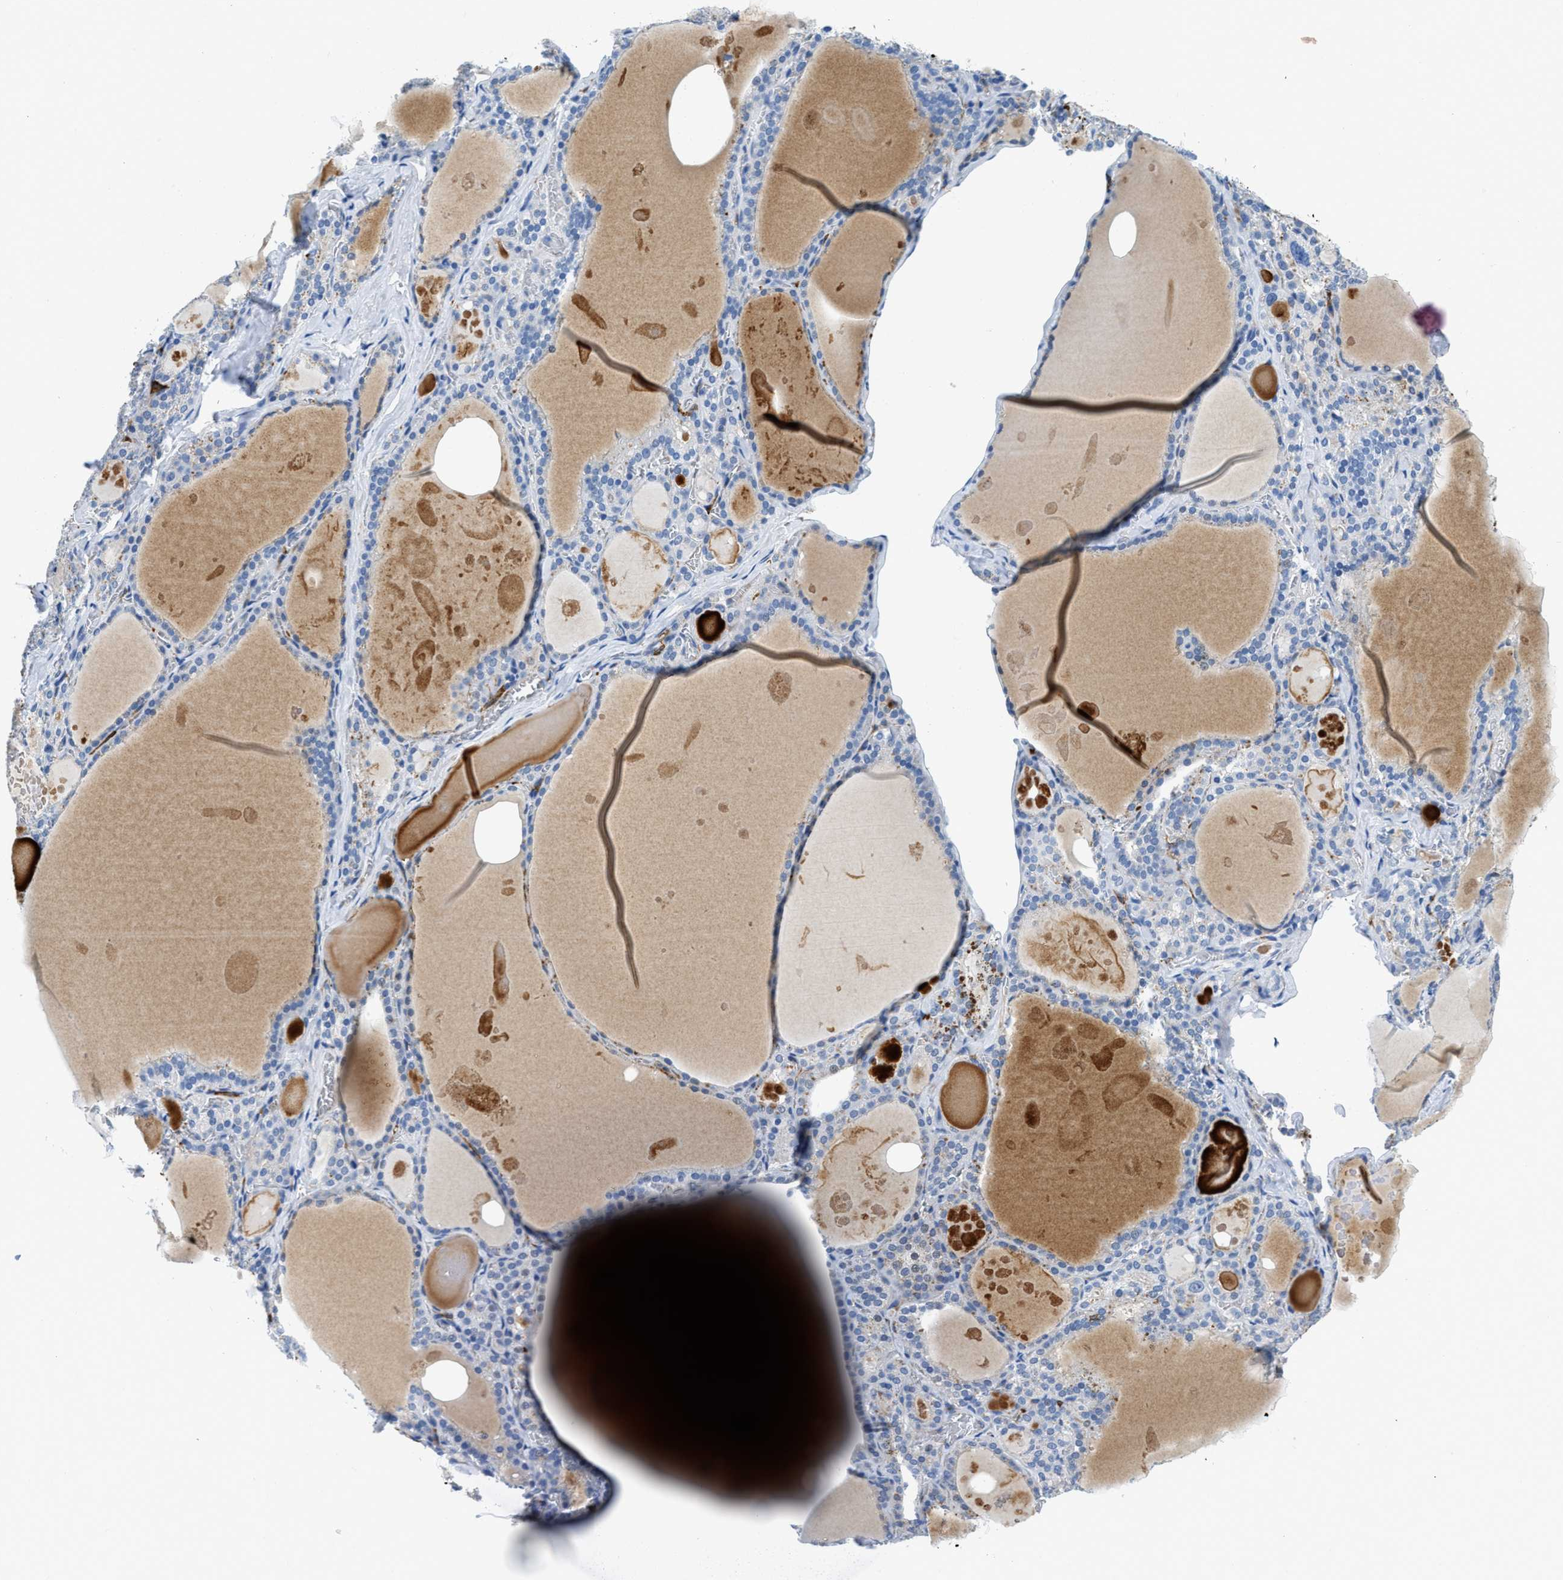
{"staining": {"intensity": "weak", "quantity": "<25%", "location": "cytoplasmic/membranous"}, "tissue": "thyroid gland", "cell_type": "Glandular cells", "image_type": "normal", "snomed": [{"axis": "morphology", "description": "Normal tissue, NOS"}, {"axis": "topography", "description": "Thyroid gland"}], "caption": "IHC of normal thyroid gland exhibits no staining in glandular cells.", "gene": "CD226", "patient": {"sex": "male", "age": 56}}